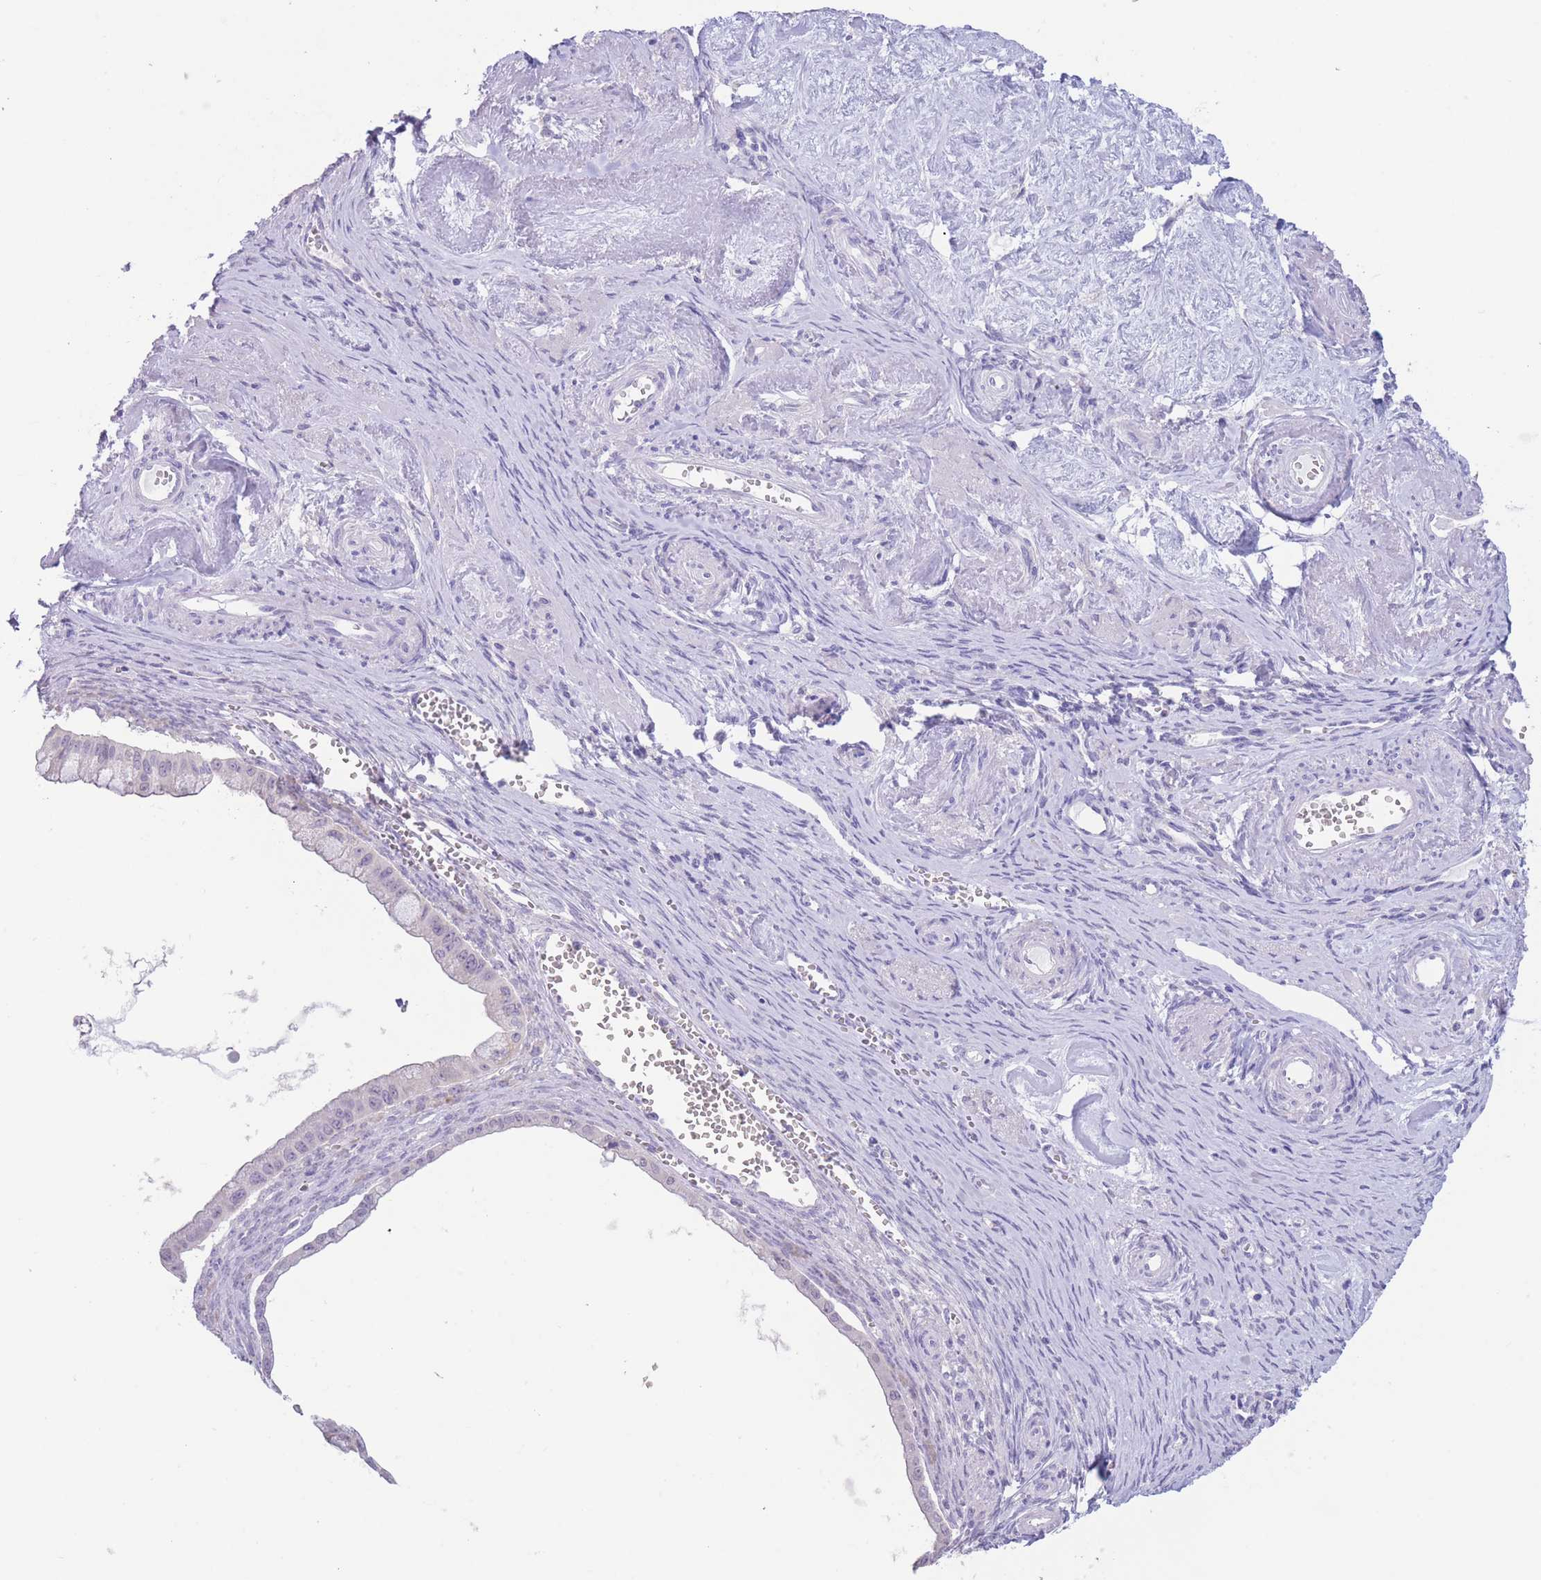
{"staining": {"intensity": "negative", "quantity": "none", "location": "none"}, "tissue": "ovarian cancer", "cell_type": "Tumor cells", "image_type": "cancer", "snomed": [{"axis": "morphology", "description": "Cystadenocarcinoma, mucinous, NOS"}, {"axis": "topography", "description": "Ovary"}], "caption": "Ovarian mucinous cystadenocarcinoma was stained to show a protein in brown. There is no significant staining in tumor cells.", "gene": "FAH", "patient": {"sex": "female", "age": 59}}